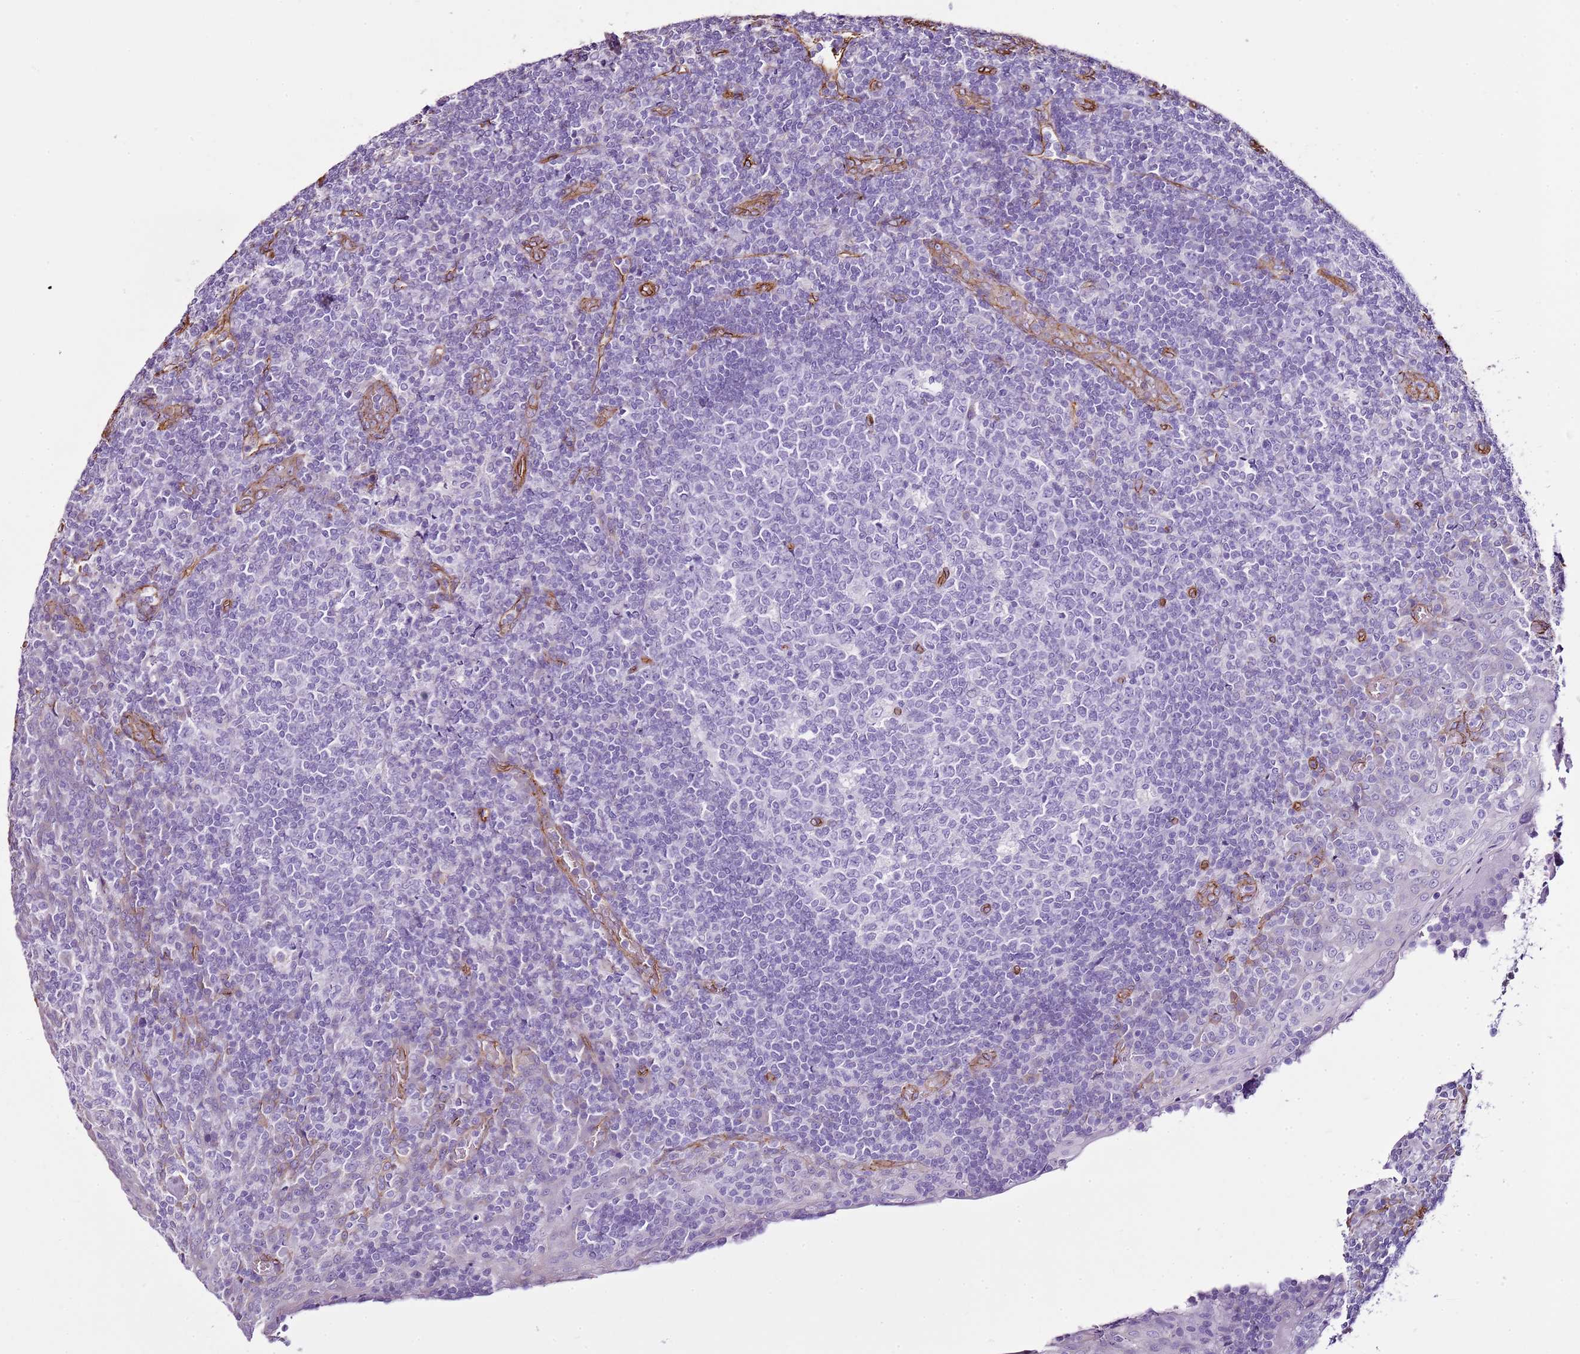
{"staining": {"intensity": "negative", "quantity": "none", "location": "none"}, "tissue": "tonsil", "cell_type": "Germinal center cells", "image_type": "normal", "snomed": [{"axis": "morphology", "description": "Normal tissue, NOS"}, {"axis": "topography", "description": "Tonsil"}], "caption": "Immunohistochemistry micrograph of unremarkable human tonsil stained for a protein (brown), which demonstrates no staining in germinal center cells.", "gene": "CTDSPL", "patient": {"sex": "female", "age": 19}}